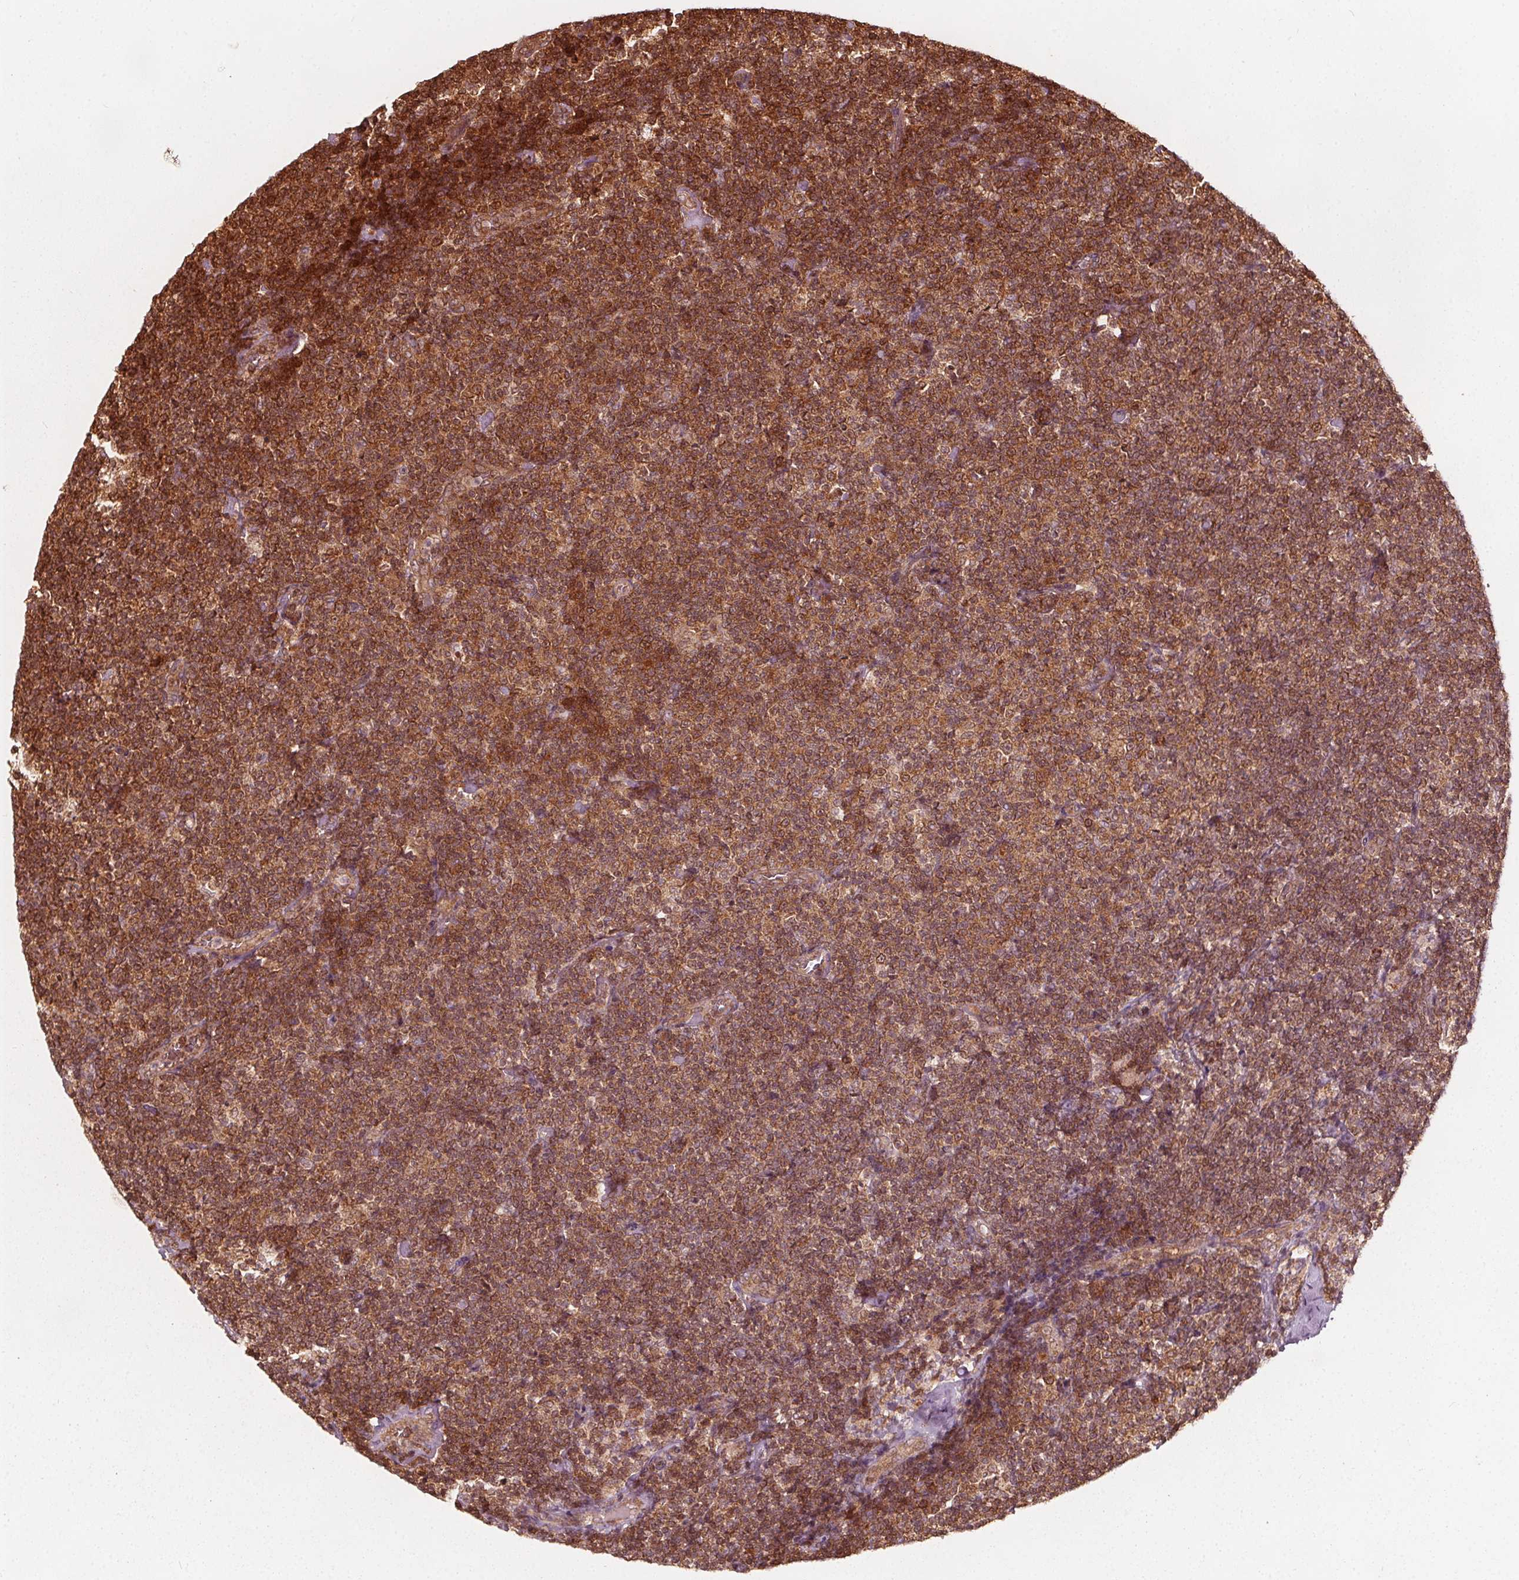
{"staining": {"intensity": "strong", "quantity": ">75%", "location": "cytoplasmic/membranous"}, "tissue": "lymphoma", "cell_type": "Tumor cells", "image_type": "cancer", "snomed": [{"axis": "morphology", "description": "Malignant lymphoma, non-Hodgkin's type, Low grade"}, {"axis": "topography", "description": "Lymph node"}], "caption": "Protein analysis of lymphoma tissue exhibits strong cytoplasmic/membranous staining in about >75% of tumor cells.", "gene": "AIP", "patient": {"sex": "male", "age": 81}}